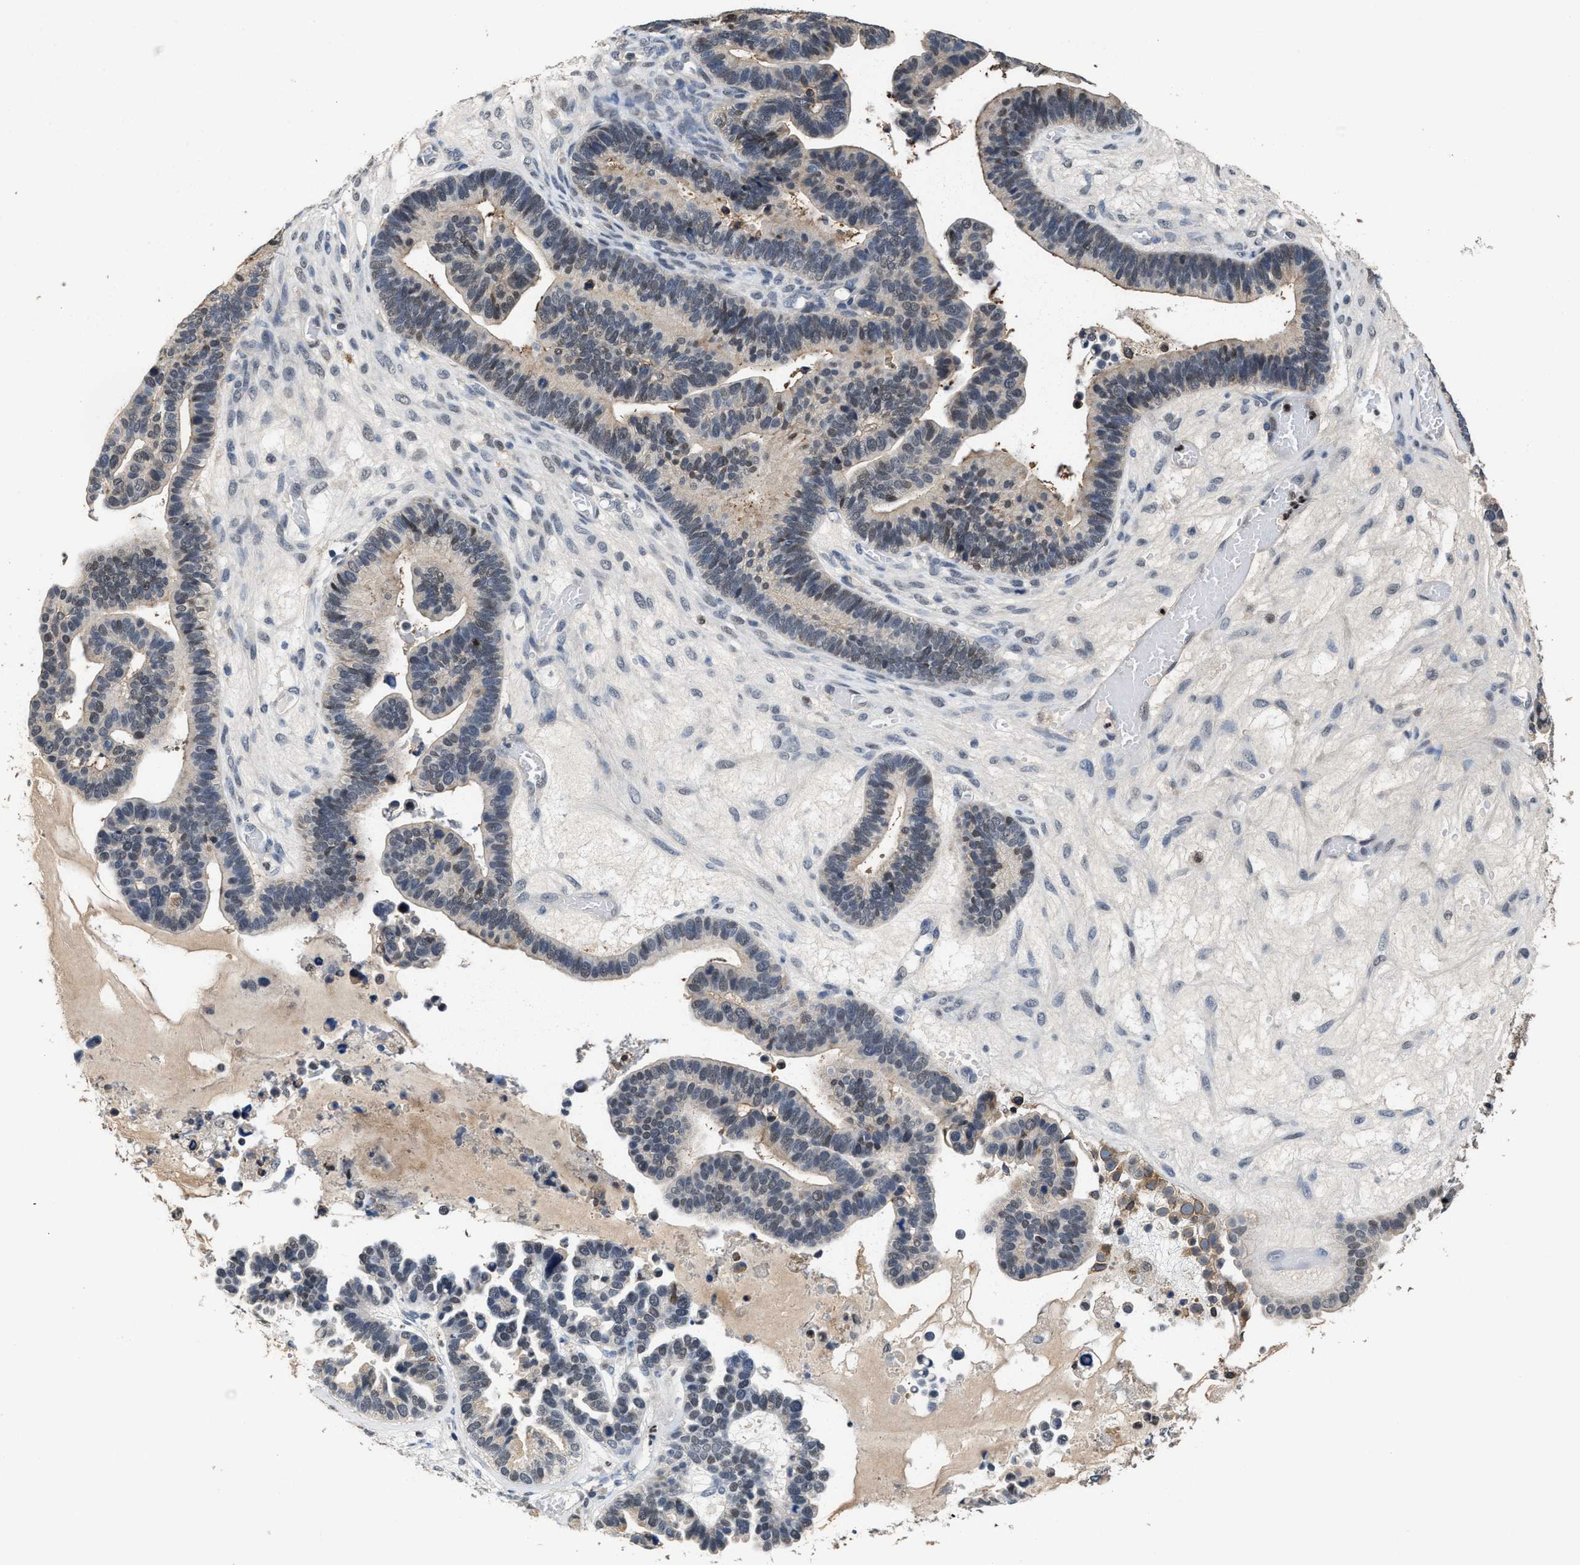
{"staining": {"intensity": "moderate", "quantity": "25%-75%", "location": "nuclear"}, "tissue": "ovarian cancer", "cell_type": "Tumor cells", "image_type": "cancer", "snomed": [{"axis": "morphology", "description": "Cystadenocarcinoma, serous, NOS"}, {"axis": "topography", "description": "Ovary"}], "caption": "Ovarian cancer (serous cystadenocarcinoma) stained for a protein exhibits moderate nuclear positivity in tumor cells.", "gene": "ZNF20", "patient": {"sex": "female", "age": 56}}